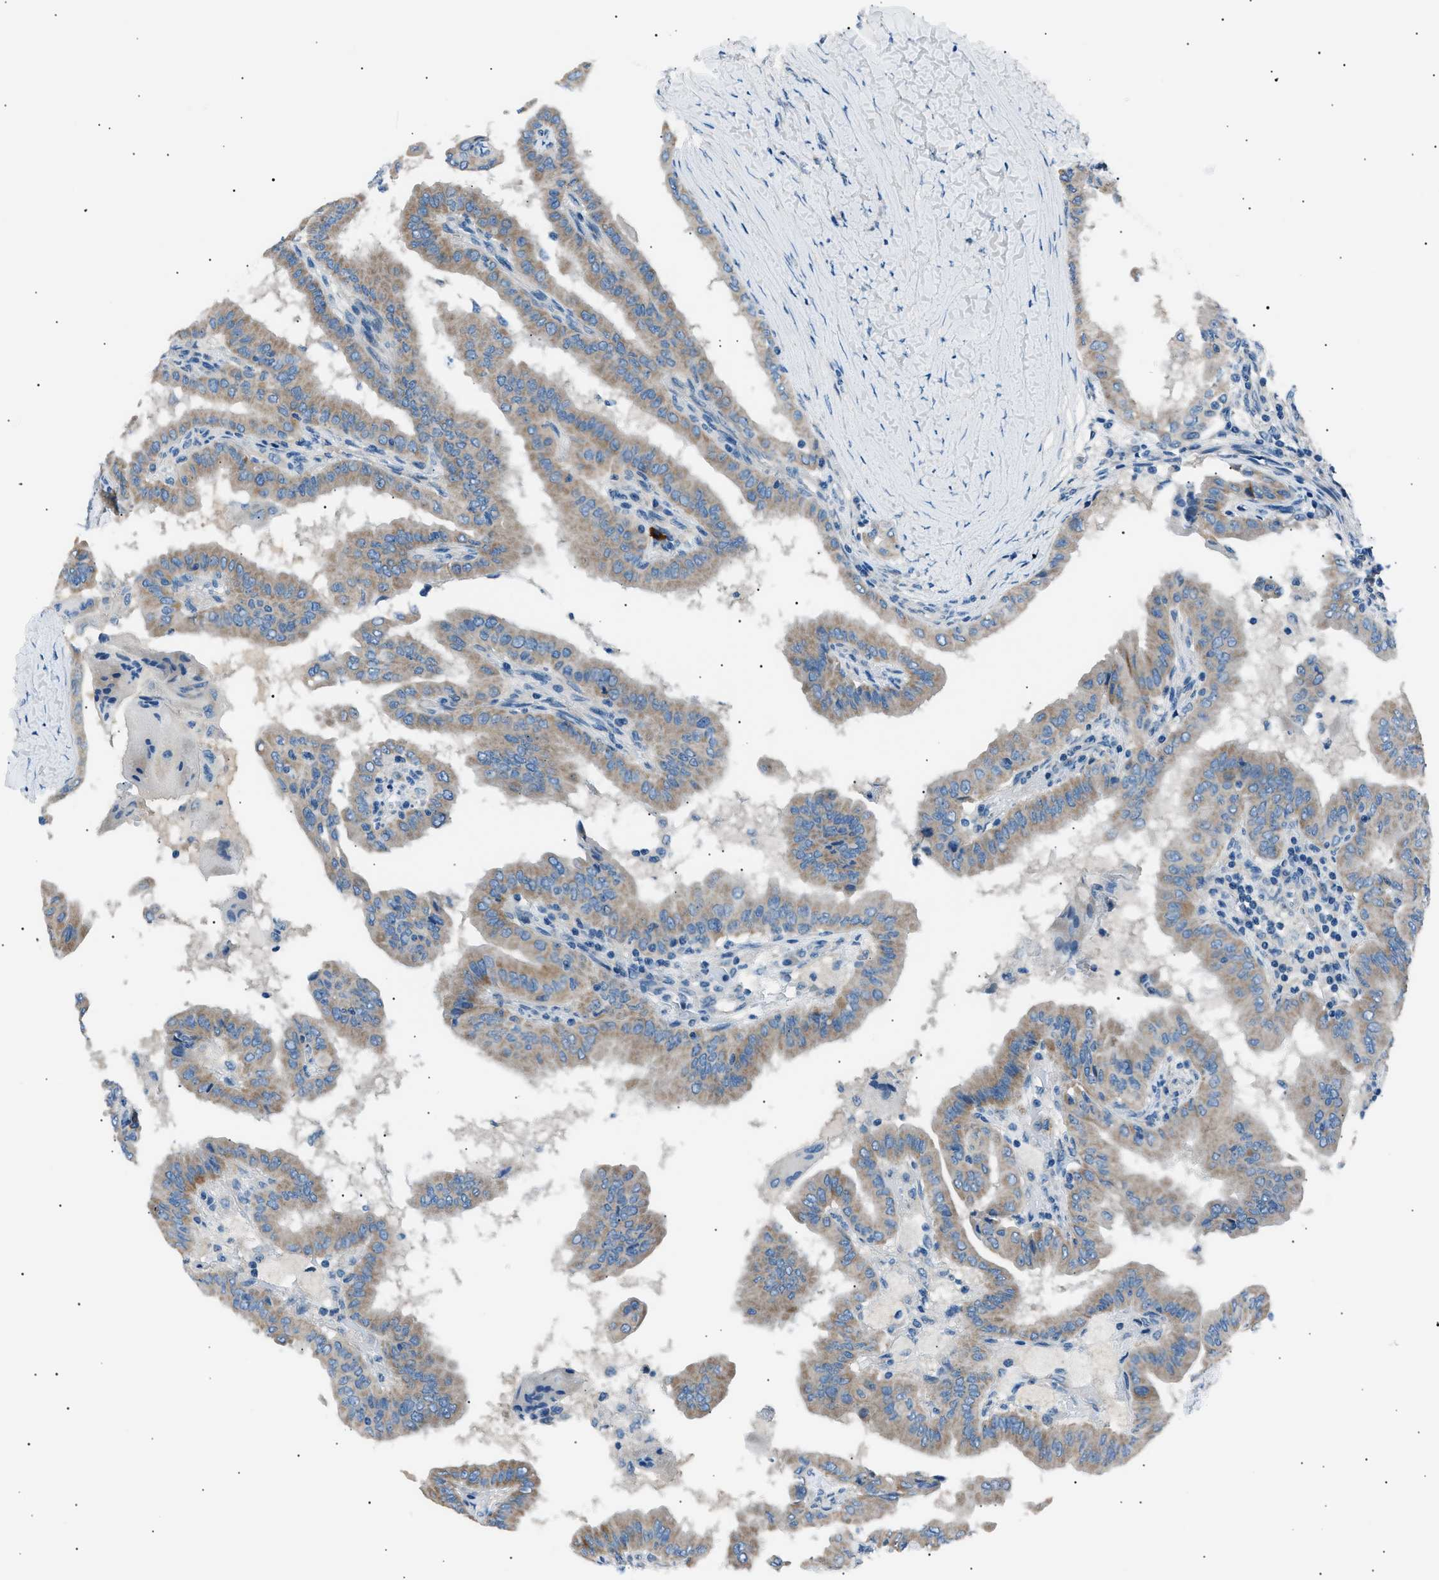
{"staining": {"intensity": "weak", "quantity": ">75%", "location": "cytoplasmic/membranous"}, "tissue": "thyroid cancer", "cell_type": "Tumor cells", "image_type": "cancer", "snomed": [{"axis": "morphology", "description": "Papillary adenocarcinoma, NOS"}, {"axis": "topography", "description": "Thyroid gland"}], "caption": "Weak cytoplasmic/membranous positivity for a protein is identified in about >75% of tumor cells of thyroid papillary adenocarcinoma using IHC.", "gene": "LRRC37B", "patient": {"sex": "male", "age": 33}}